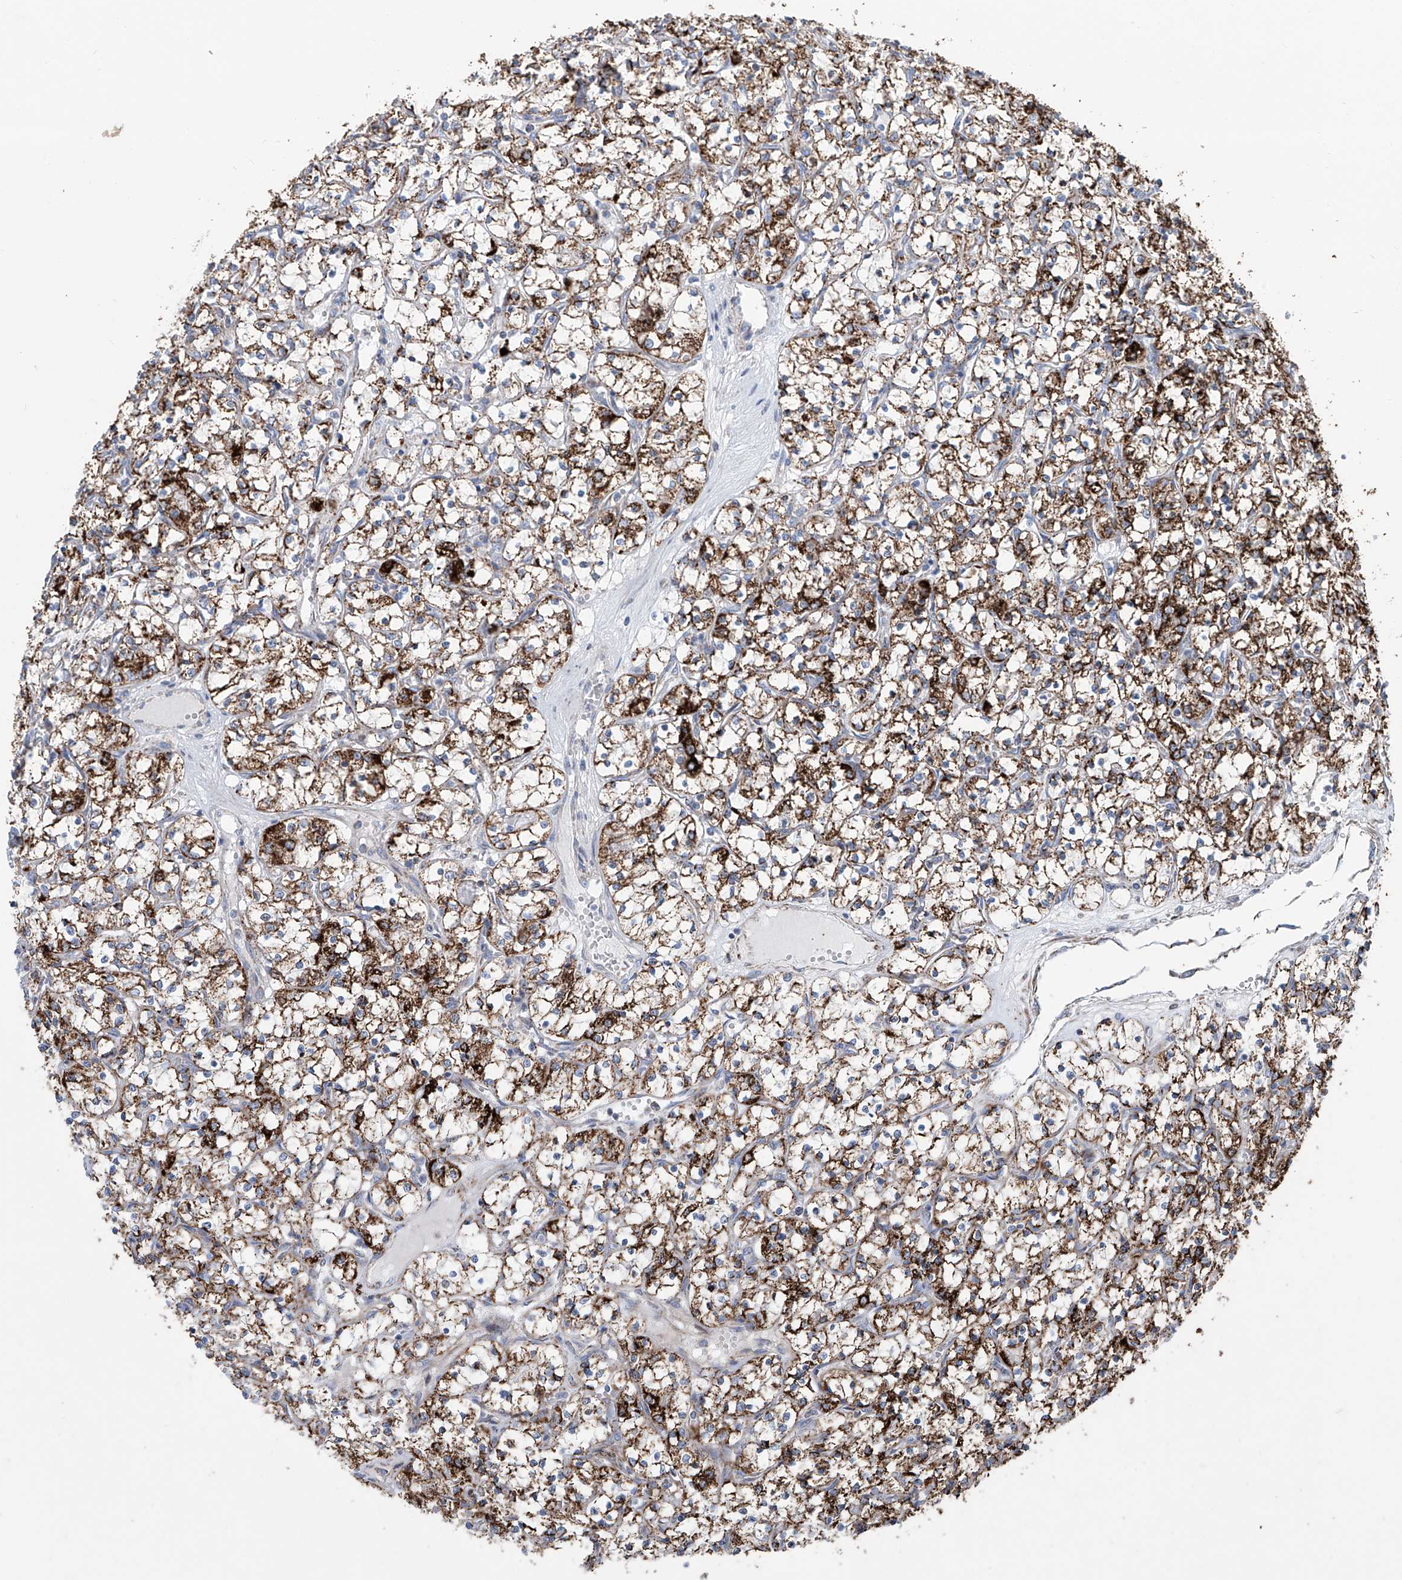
{"staining": {"intensity": "strong", "quantity": "25%-75%", "location": "cytoplasmic/membranous"}, "tissue": "renal cancer", "cell_type": "Tumor cells", "image_type": "cancer", "snomed": [{"axis": "morphology", "description": "Adenocarcinoma, NOS"}, {"axis": "topography", "description": "Kidney"}], "caption": "Protein analysis of renal cancer (adenocarcinoma) tissue exhibits strong cytoplasmic/membranous expression in about 25%-75% of tumor cells.", "gene": "ALDH6A1", "patient": {"sex": "female", "age": 69}}